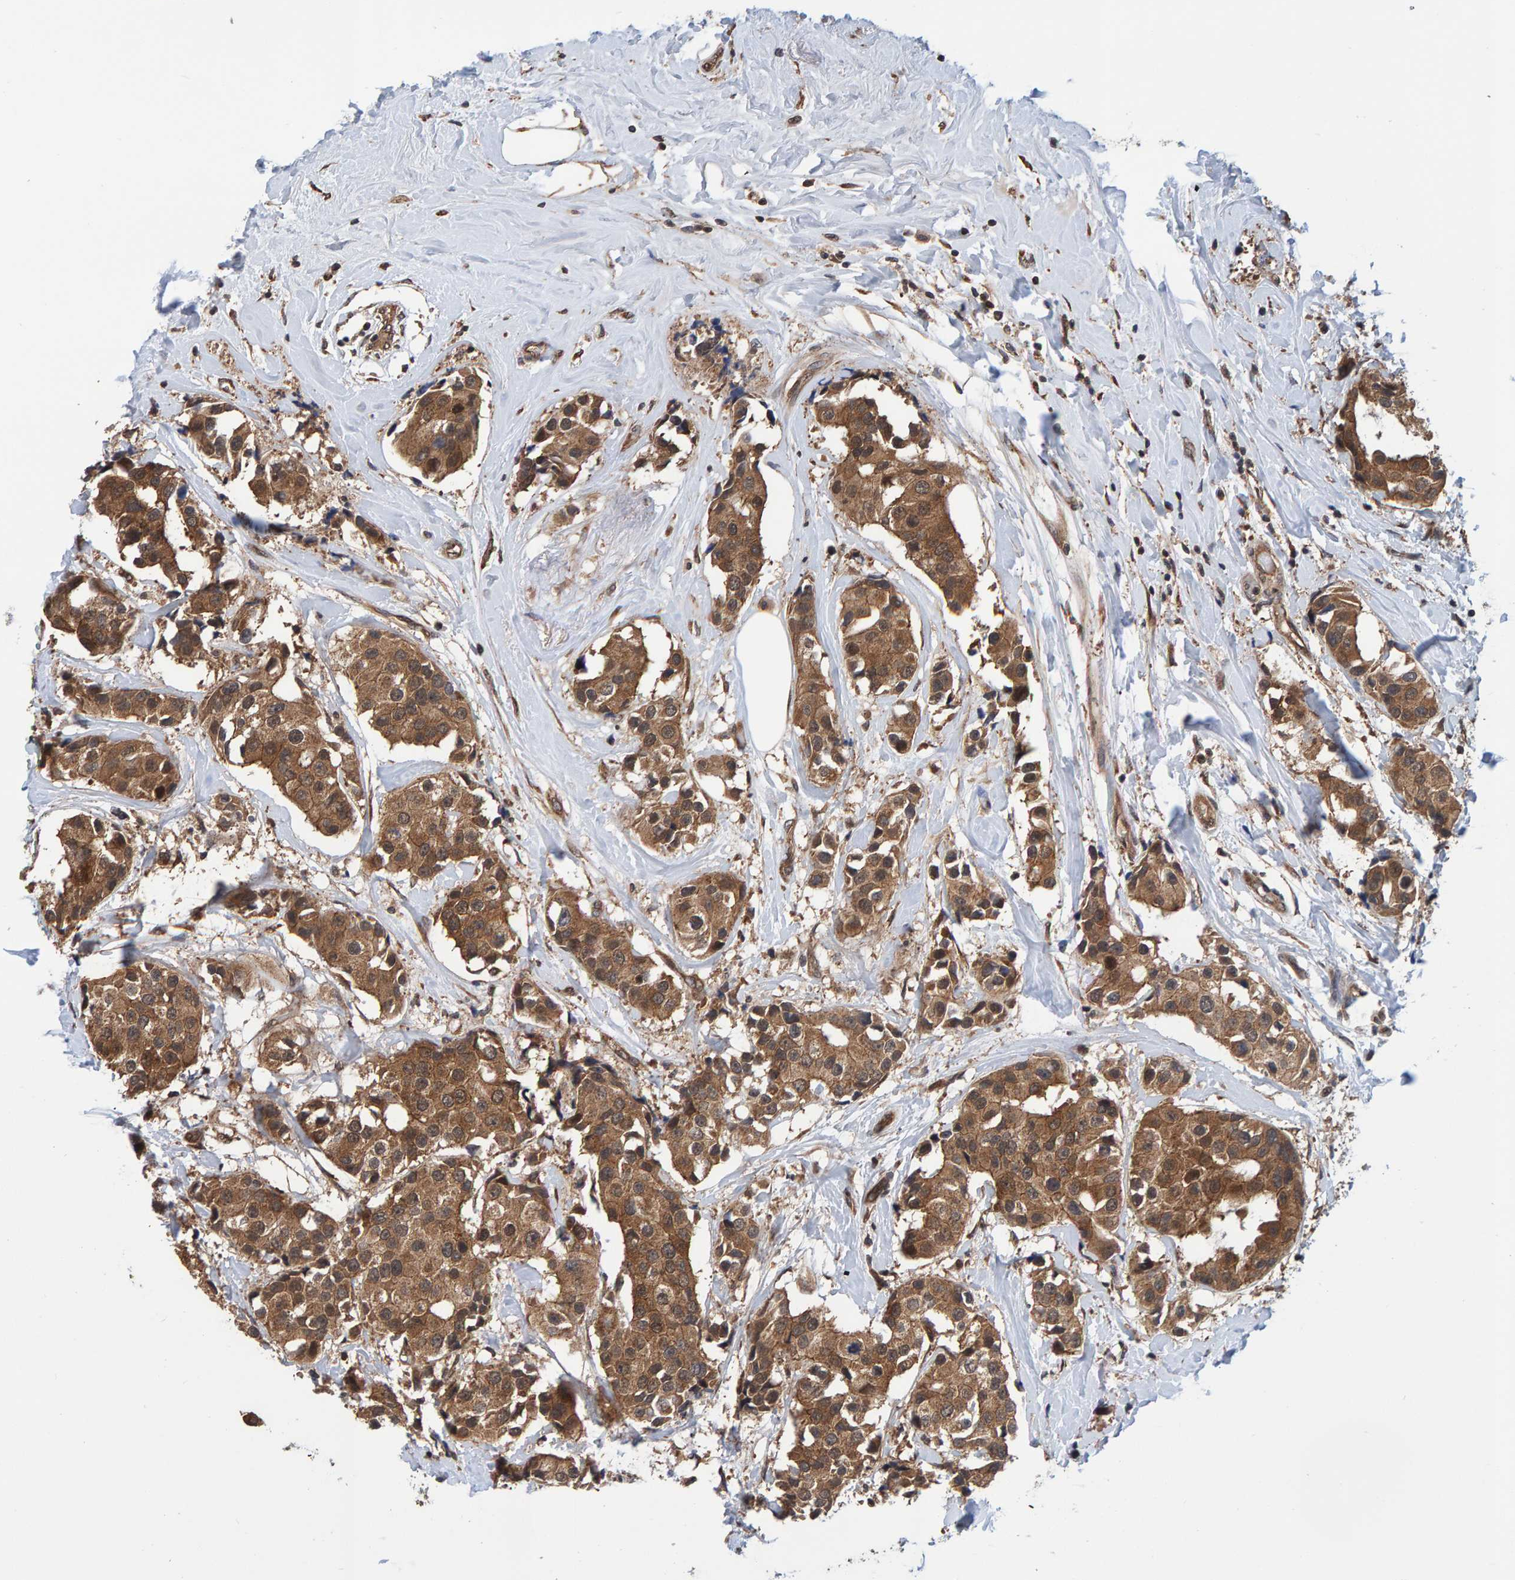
{"staining": {"intensity": "moderate", "quantity": ">75%", "location": "cytoplasmic/membranous"}, "tissue": "breast cancer", "cell_type": "Tumor cells", "image_type": "cancer", "snomed": [{"axis": "morphology", "description": "Normal tissue, NOS"}, {"axis": "morphology", "description": "Duct carcinoma"}, {"axis": "topography", "description": "Breast"}], "caption": "Tumor cells display medium levels of moderate cytoplasmic/membranous expression in about >75% of cells in human breast cancer (invasive ductal carcinoma). The protein is stained brown, and the nuclei are stained in blue (DAB (3,3'-diaminobenzidine) IHC with brightfield microscopy, high magnification).", "gene": "SCRN2", "patient": {"sex": "female", "age": 39}}